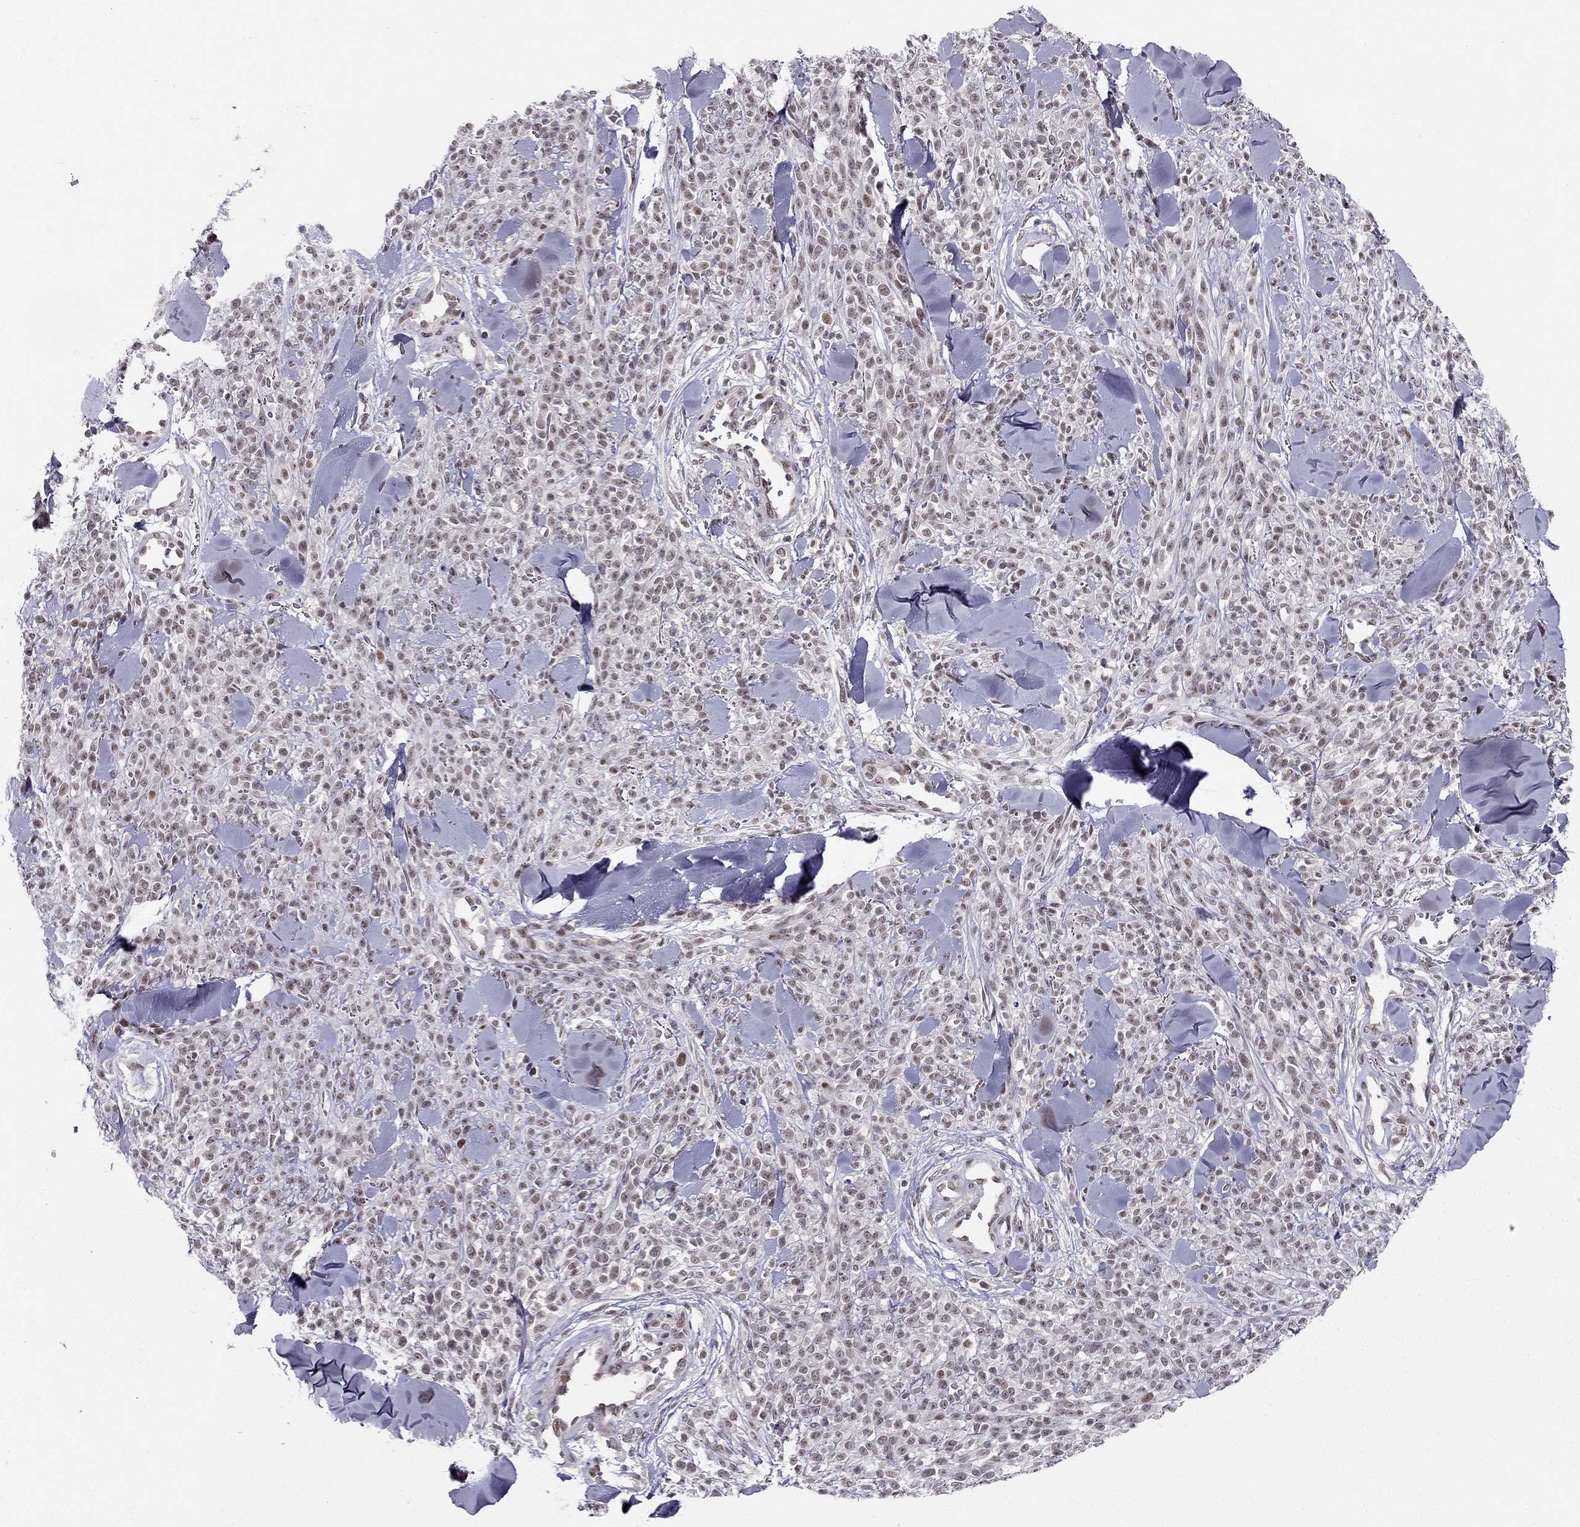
{"staining": {"intensity": "negative", "quantity": "none", "location": "none"}, "tissue": "melanoma", "cell_type": "Tumor cells", "image_type": "cancer", "snomed": [{"axis": "morphology", "description": "Malignant melanoma, NOS"}, {"axis": "topography", "description": "Skin"}, {"axis": "topography", "description": "Skin of trunk"}], "caption": "Melanoma was stained to show a protein in brown. There is no significant positivity in tumor cells. The staining was performed using DAB (3,3'-diaminobenzidine) to visualize the protein expression in brown, while the nuclei were stained in blue with hematoxylin (Magnification: 20x).", "gene": "RPRD2", "patient": {"sex": "male", "age": 74}}